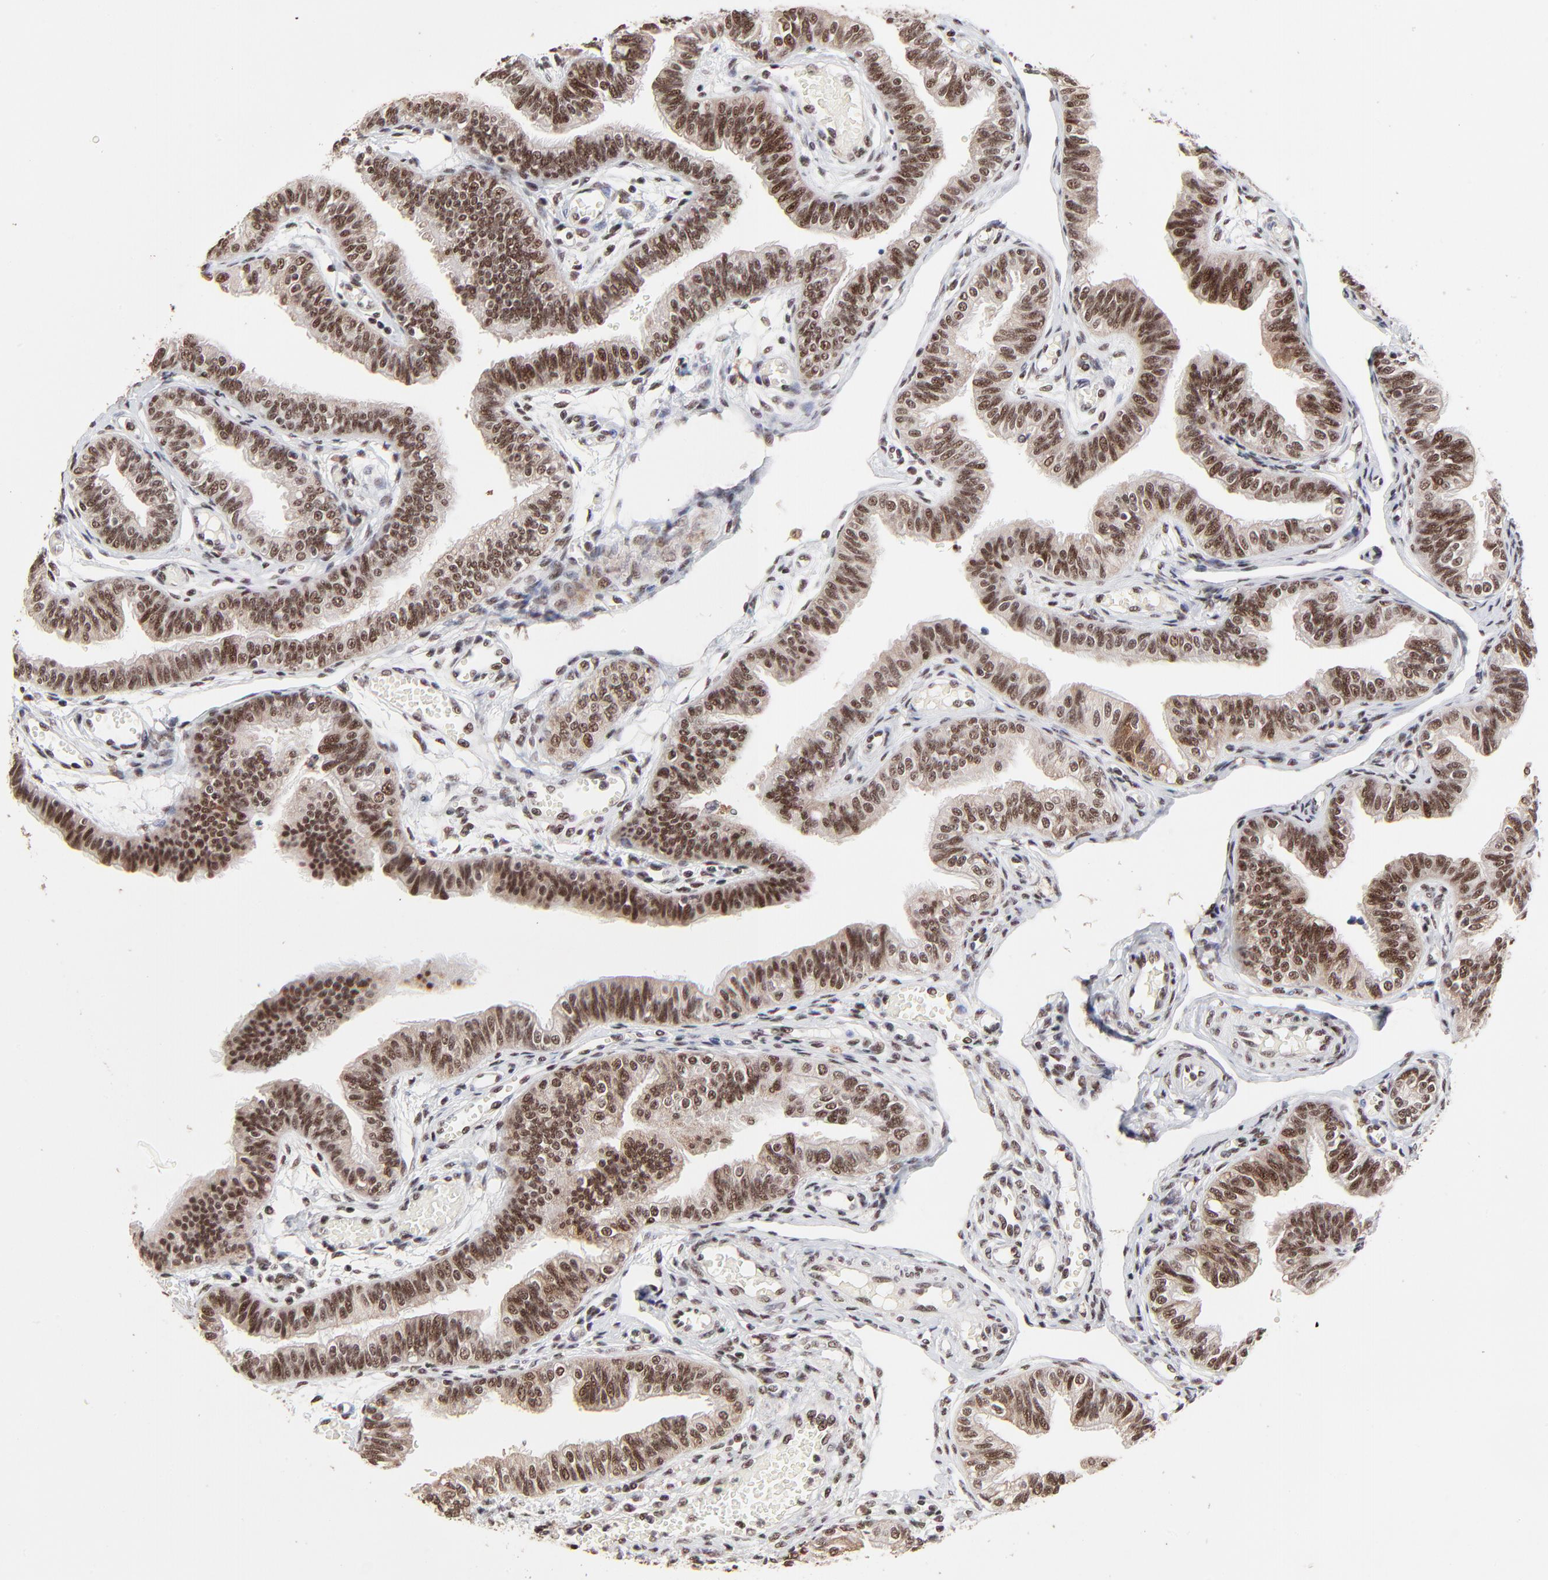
{"staining": {"intensity": "strong", "quantity": ">75%", "location": "nuclear"}, "tissue": "fallopian tube", "cell_type": "Glandular cells", "image_type": "normal", "snomed": [{"axis": "morphology", "description": "Normal tissue, NOS"}, {"axis": "morphology", "description": "Dermoid, NOS"}, {"axis": "topography", "description": "Fallopian tube"}], "caption": "Protein analysis of normal fallopian tube displays strong nuclear expression in about >75% of glandular cells.", "gene": "RBM22", "patient": {"sex": "female", "age": 33}}